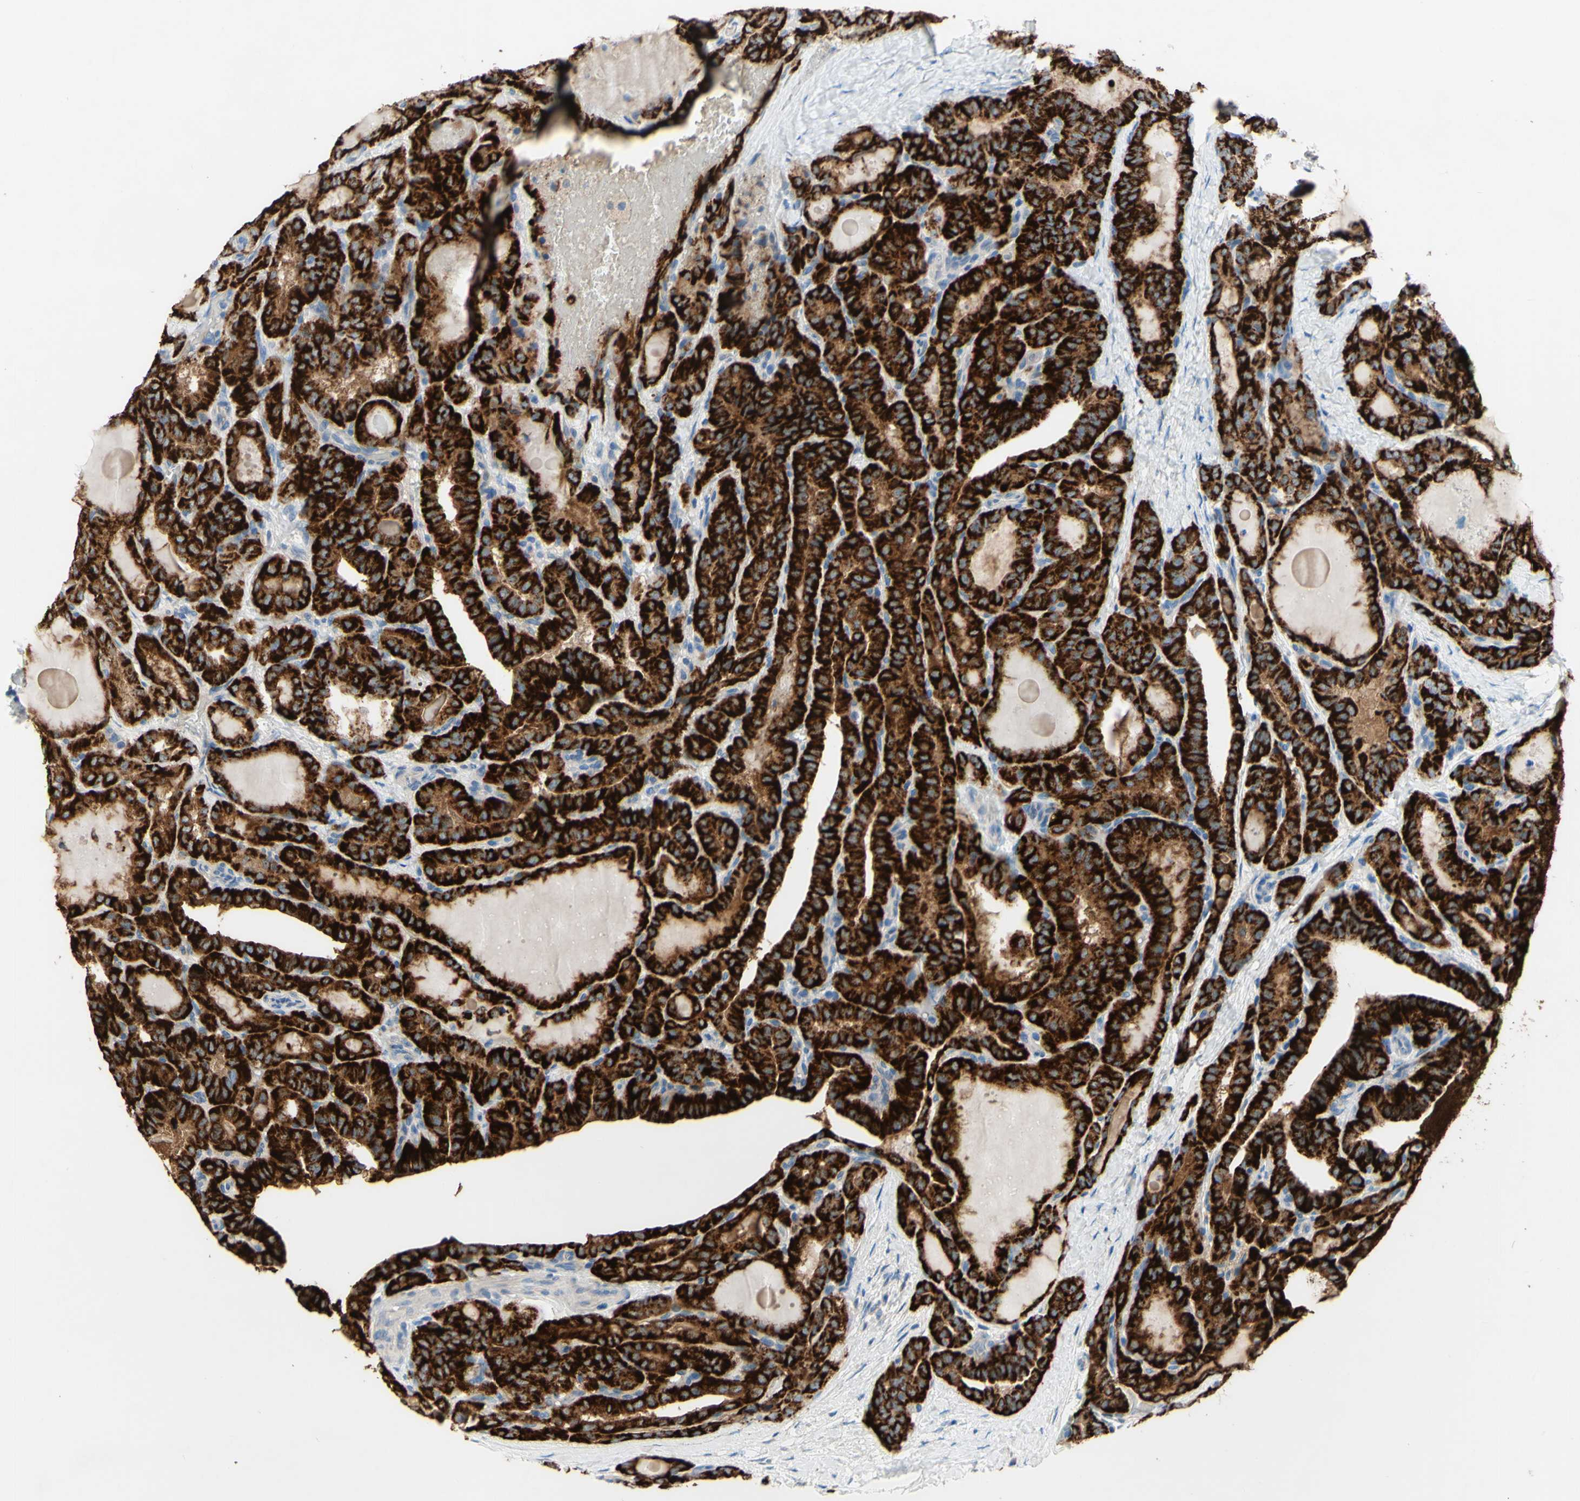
{"staining": {"intensity": "strong", "quantity": ">75%", "location": "cytoplasmic/membranous"}, "tissue": "thyroid cancer", "cell_type": "Tumor cells", "image_type": "cancer", "snomed": [{"axis": "morphology", "description": "Papillary adenocarcinoma, NOS"}, {"axis": "topography", "description": "Thyroid gland"}], "caption": "High-power microscopy captured an IHC micrograph of thyroid papillary adenocarcinoma, revealing strong cytoplasmic/membranous expression in approximately >75% of tumor cells.", "gene": "ACADL", "patient": {"sex": "male", "age": 77}}